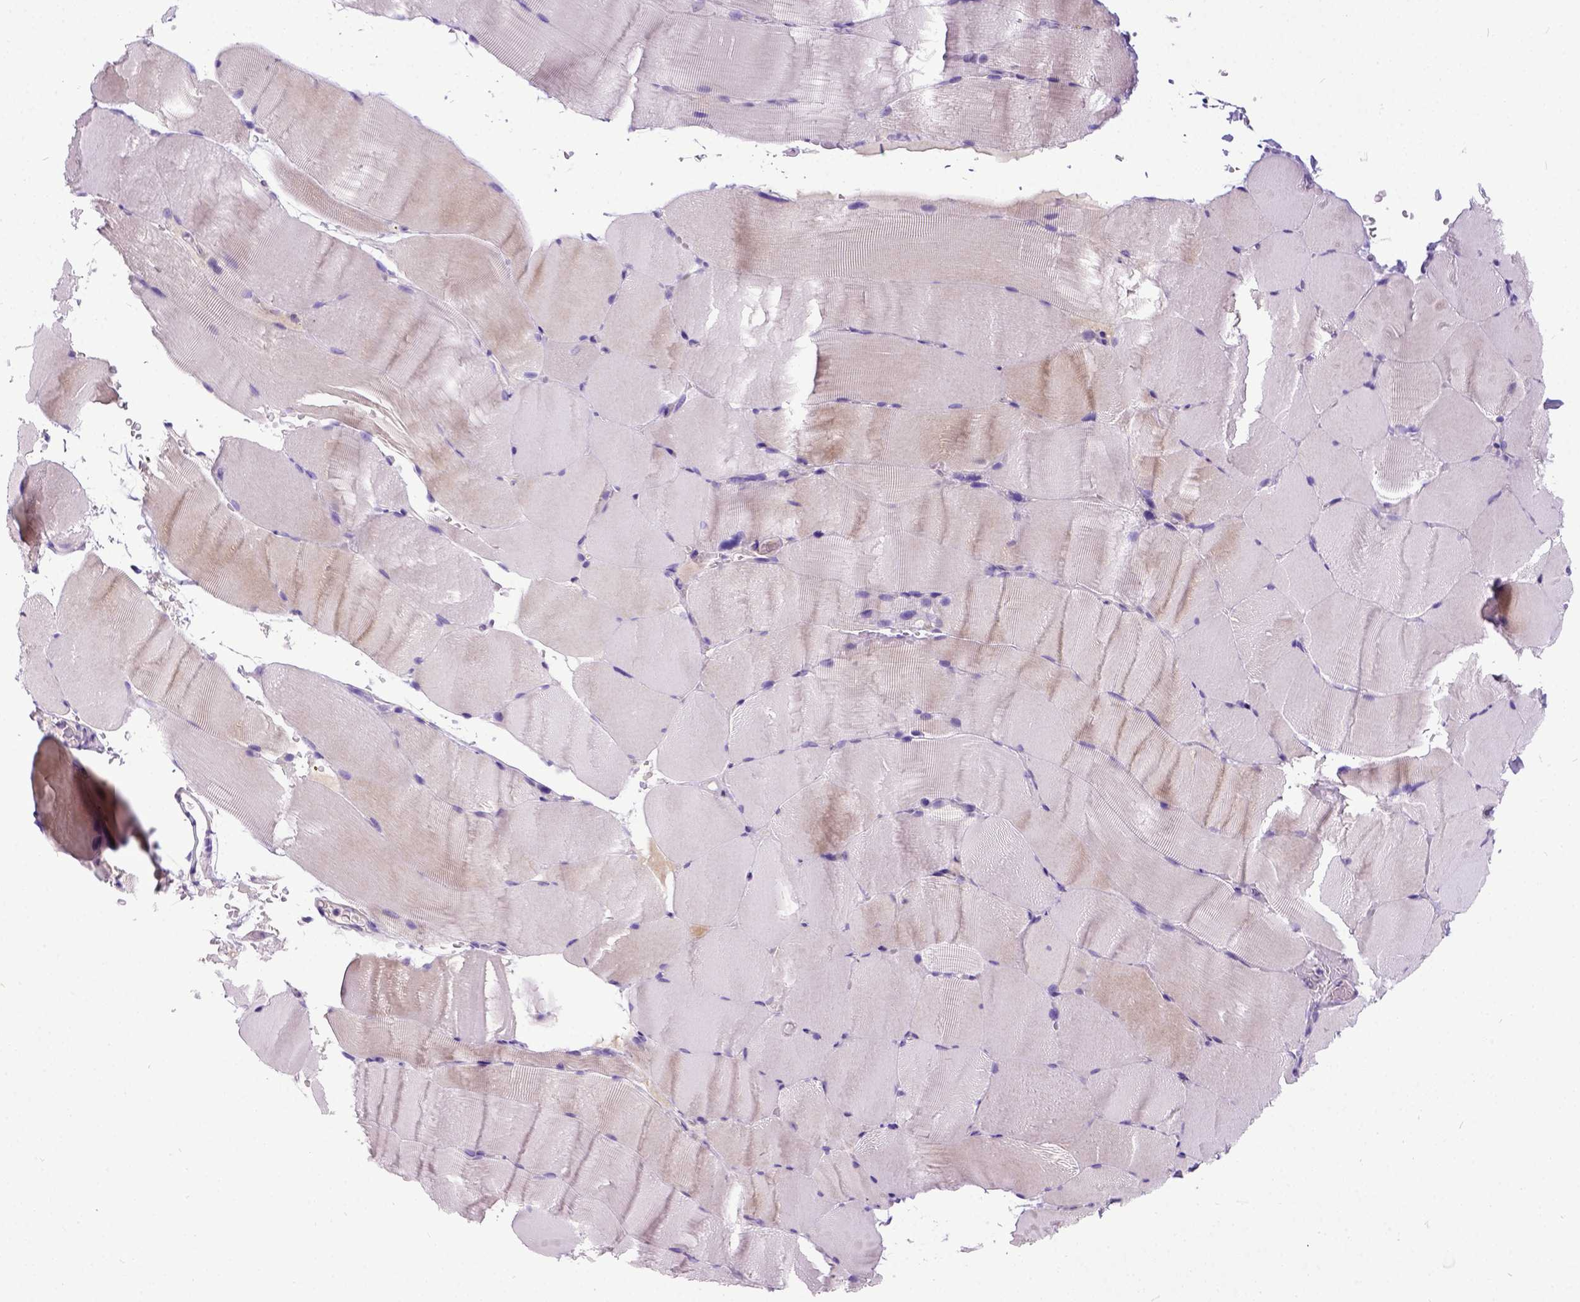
{"staining": {"intensity": "negative", "quantity": "none", "location": "none"}, "tissue": "skeletal muscle", "cell_type": "Myocytes", "image_type": "normal", "snomed": [{"axis": "morphology", "description": "Normal tissue, NOS"}, {"axis": "topography", "description": "Skeletal muscle"}], "caption": "This is an immunohistochemistry (IHC) histopathology image of normal skeletal muscle. There is no positivity in myocytes.", "gene": "IGF2", "patient": {"sex": "female", "age": 37}}